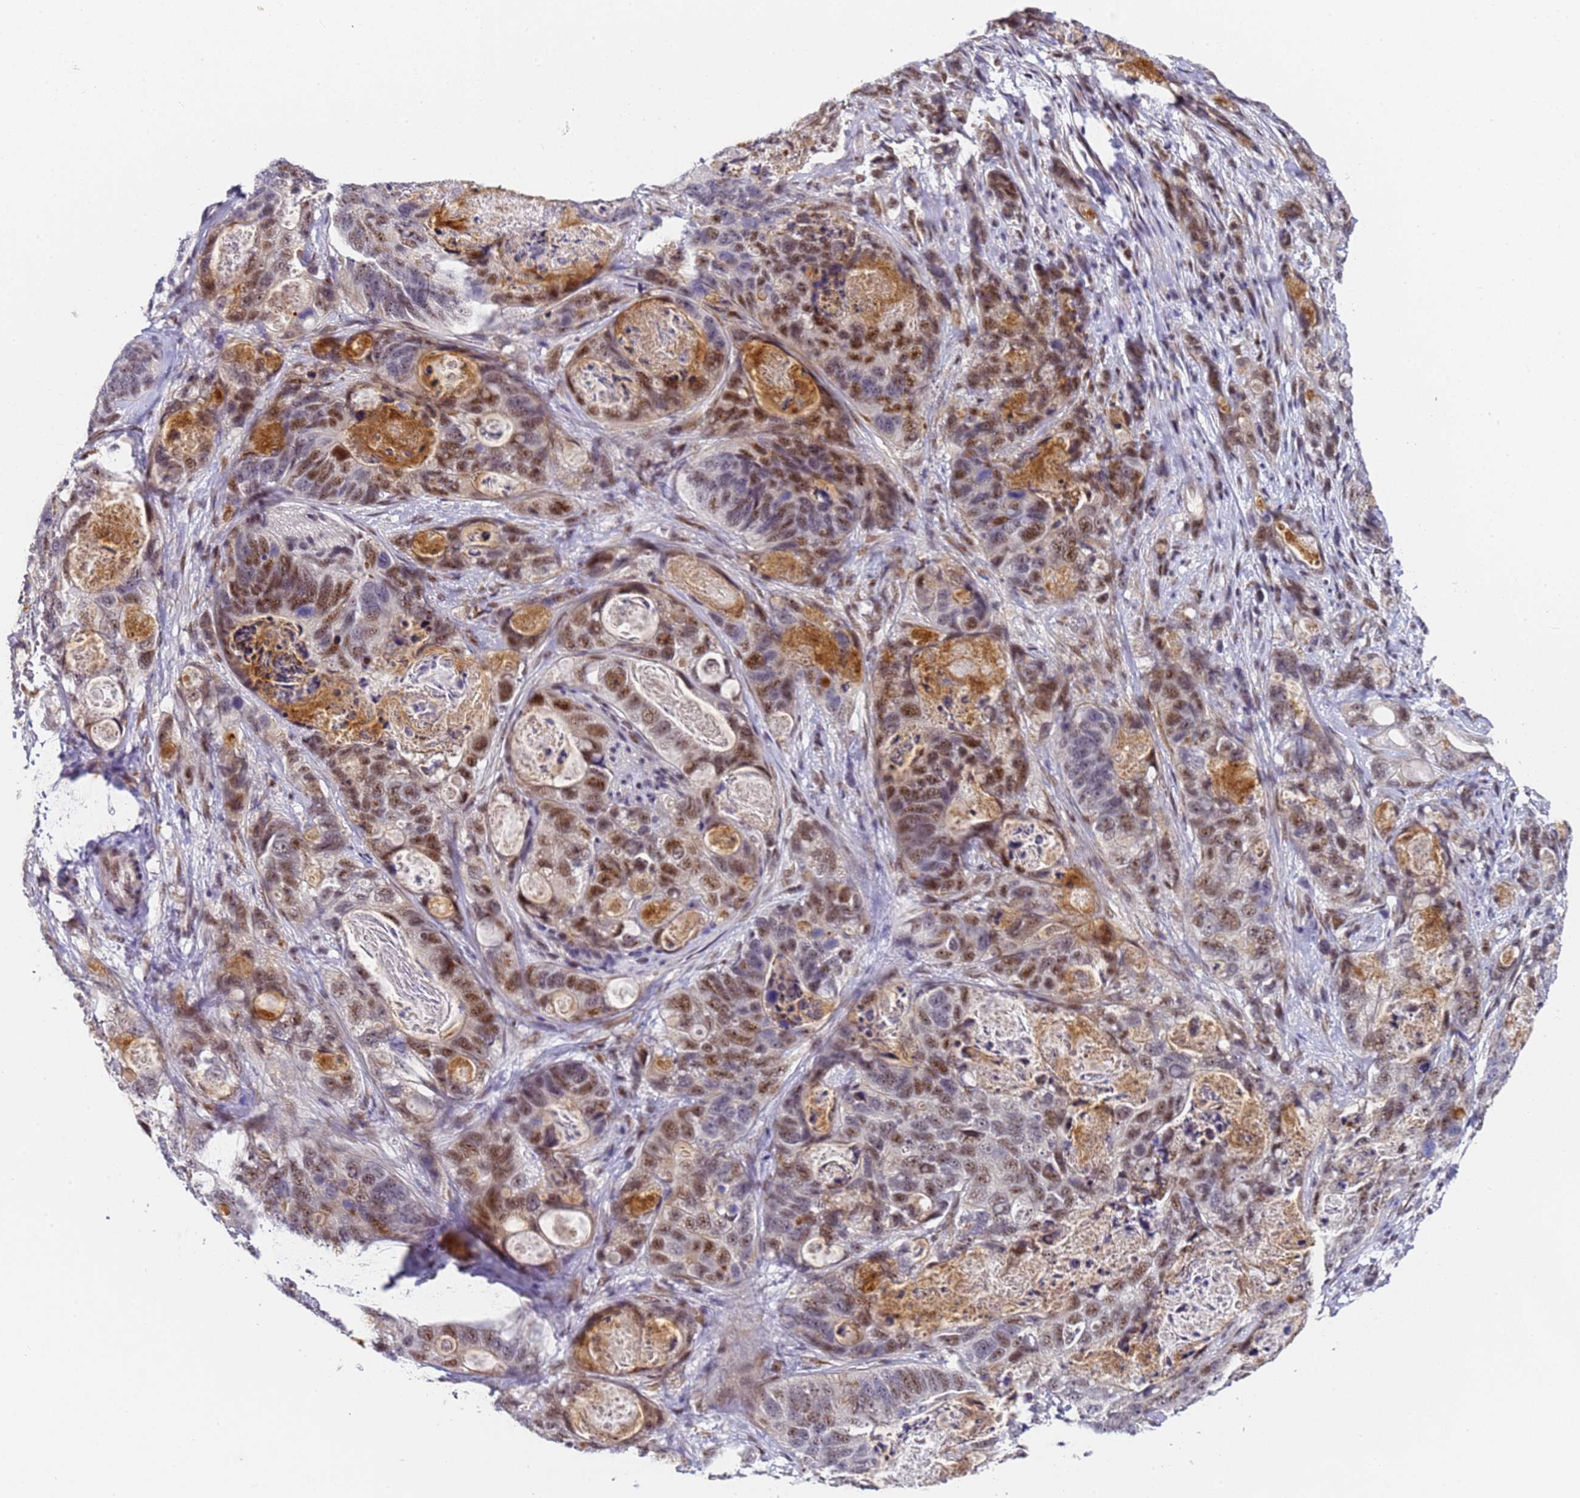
{"staining": {"intensity": "moderate", "quantity": ">75%", "location": "cytoplasmic/membranous,nuclear"}, "tissue": "stomach cancer", "cell_type": "Tumor cells", "image_type": "cancer", "snomed": [{"axis": "morphology", "description": "Normal tissue, NOS"}, {"axis": "morphology", "description": "Adenocarcinoma, NOS"}, {"axis": "topography", "description": "Stomach"}], "caption": "Stomach cancer (adenocarcinoma) stained with a brown dye displays moderate cytoplasmic/membranous and nuclear positive positivity in about >75% of tumor cells.", "gene": "FNBP4", "patient": {"sex": "female", "age": 89}}